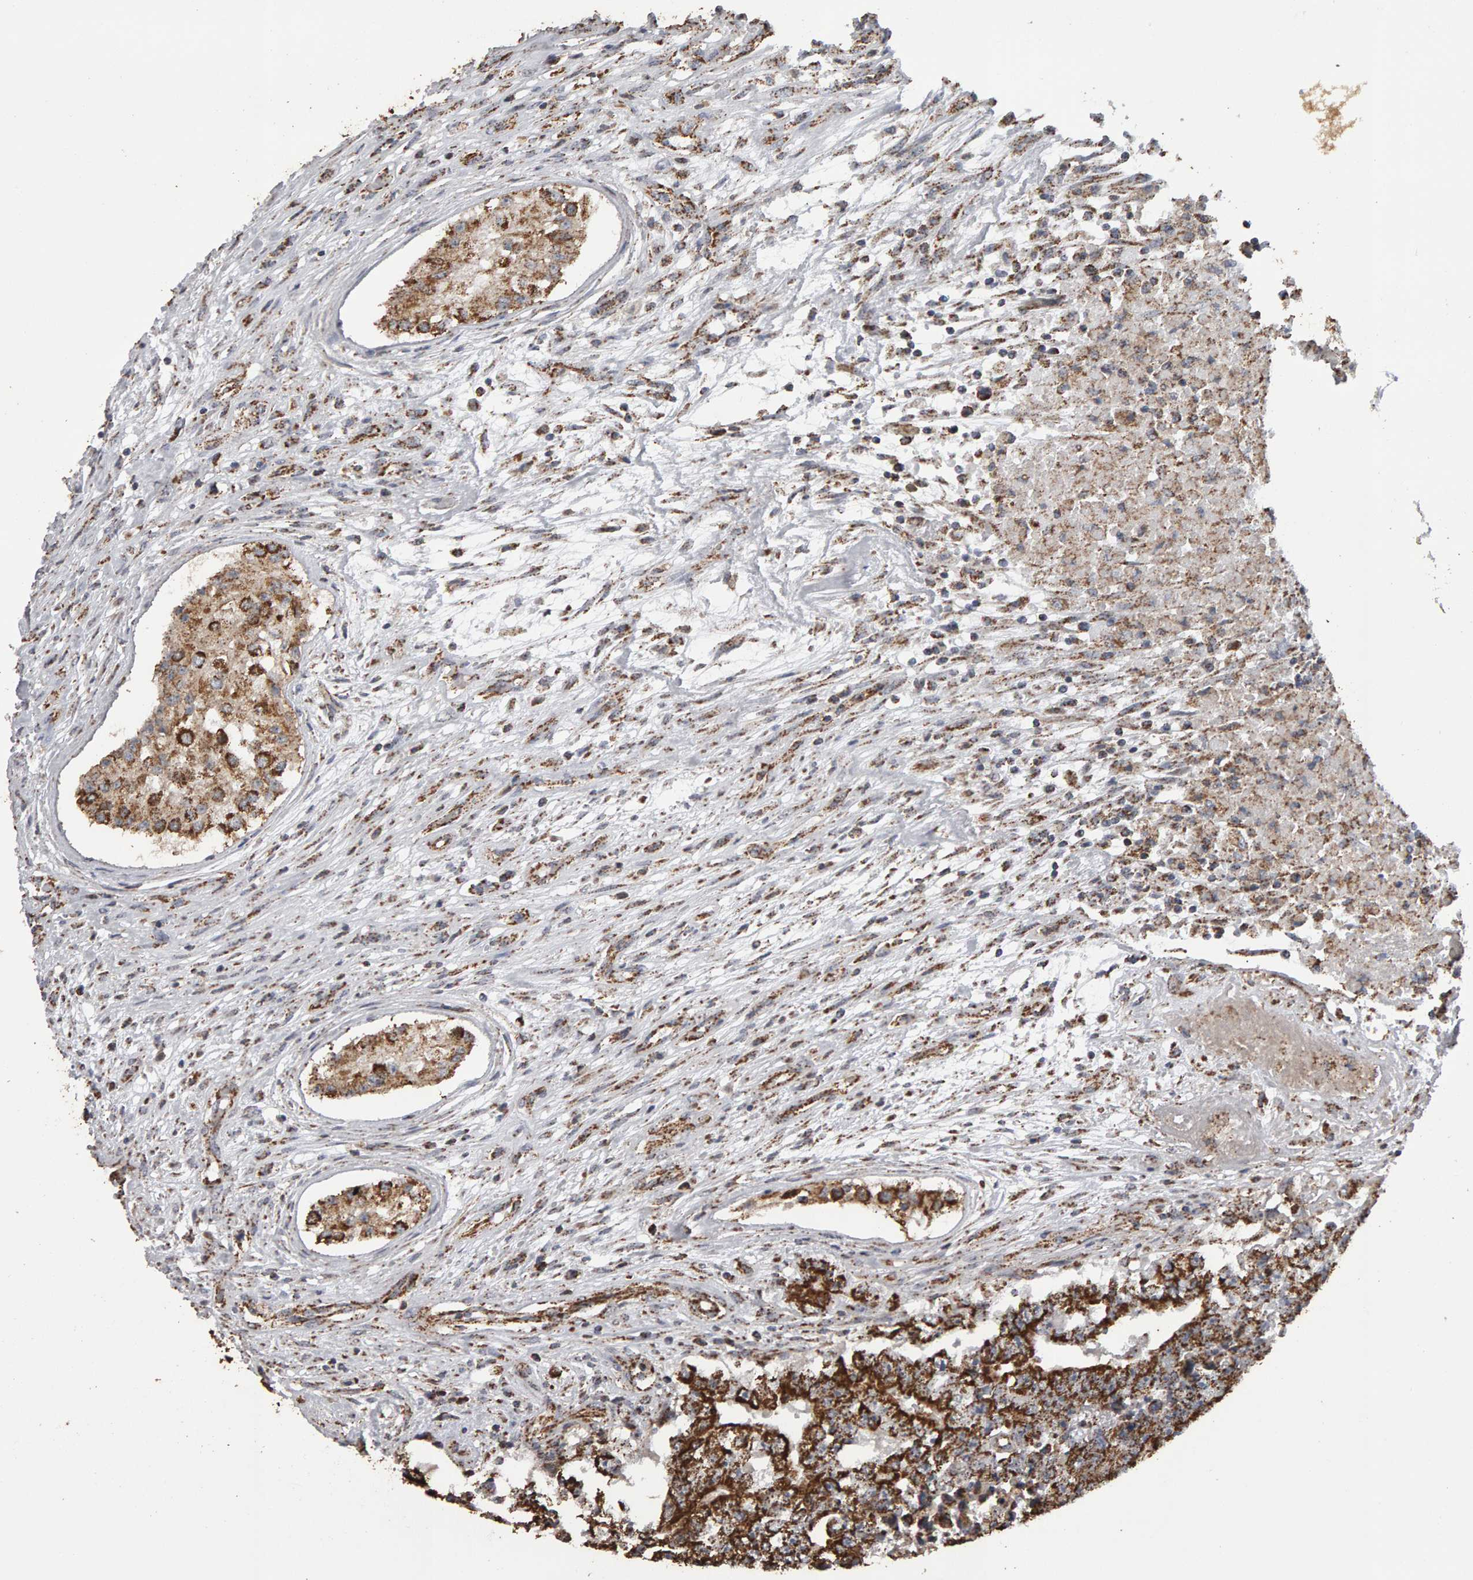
{"staining": {"intensity": "strong", "quantity": "25%-75%", "location": "cytoplasmic/membranous"}, "tissue": "testis cancer", "cell_type": "Tumor cells", "image_type": "cancer", "snomed": [{"axis": "morphology", "description": "Carcinoma, Embryonal, NOS"}, {"axis": "topography", "description": "Testis"}], "caption": "Protein staining shows strong cytoplasmic/membranous positivity in about 25%-75% of tumor cells in testis cancer (embryonal carcinoma).", "gene": "TOM1L1", "patient": {"sex": "male", "age": 25}}